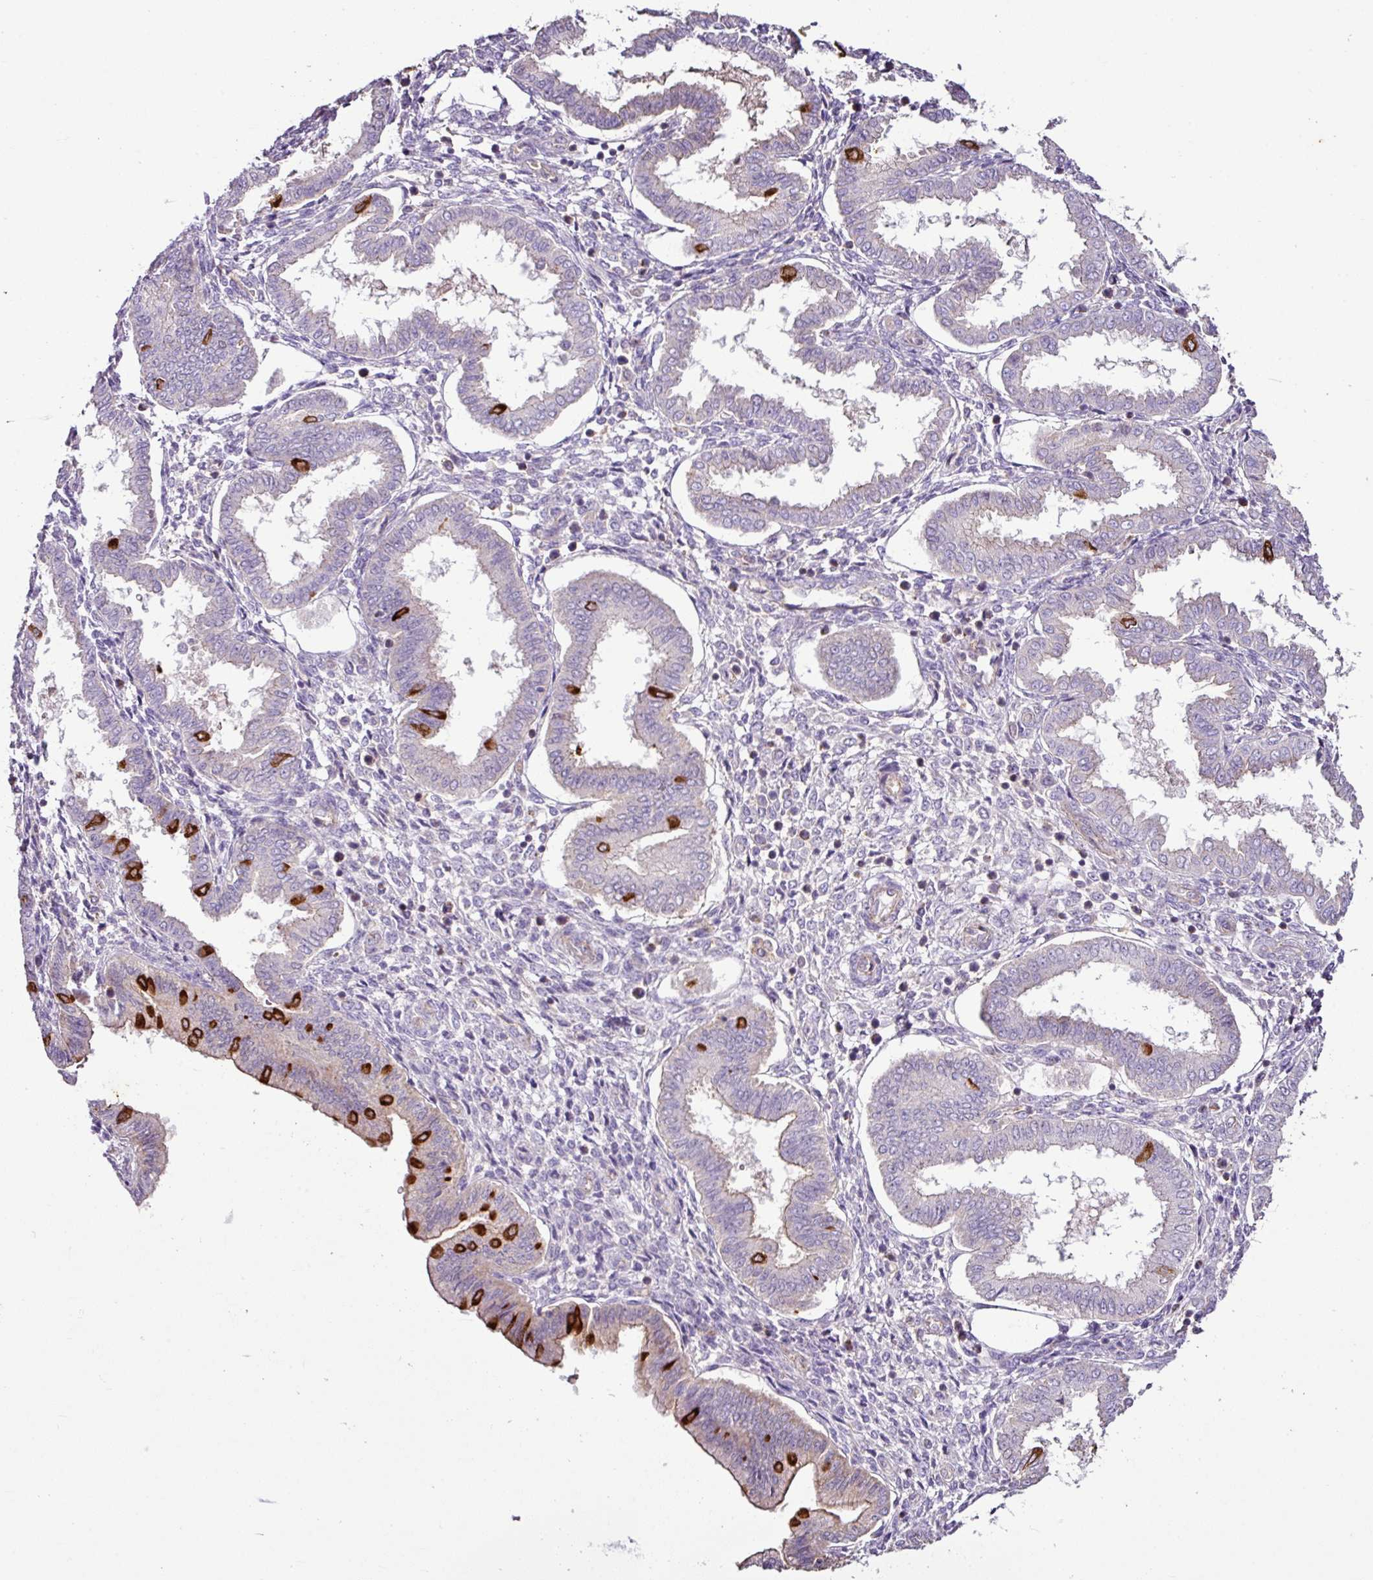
{"staining": {"intensity": "negative", "quantity": "none", "location": "none"}, "tissue": "endometrium", "cell_type": "Cells in endometrial stroma", "image_type": "normal", "snomed": [{"axis": "morphology", "description": "Normal tissue, NOS"}, {"axis": "topography", "description": "Endometrium"}], "caption": "High power microscopy image of an immunohistochemistry histopathology image of unremarkable endometrium, revealing no significant expression in cells in endometrial stroma. (Immunohistochemistry, brightfield microscopy, high magnification).", "gene": "AGR3", "patient": {"sex": "female", "age": 24}}